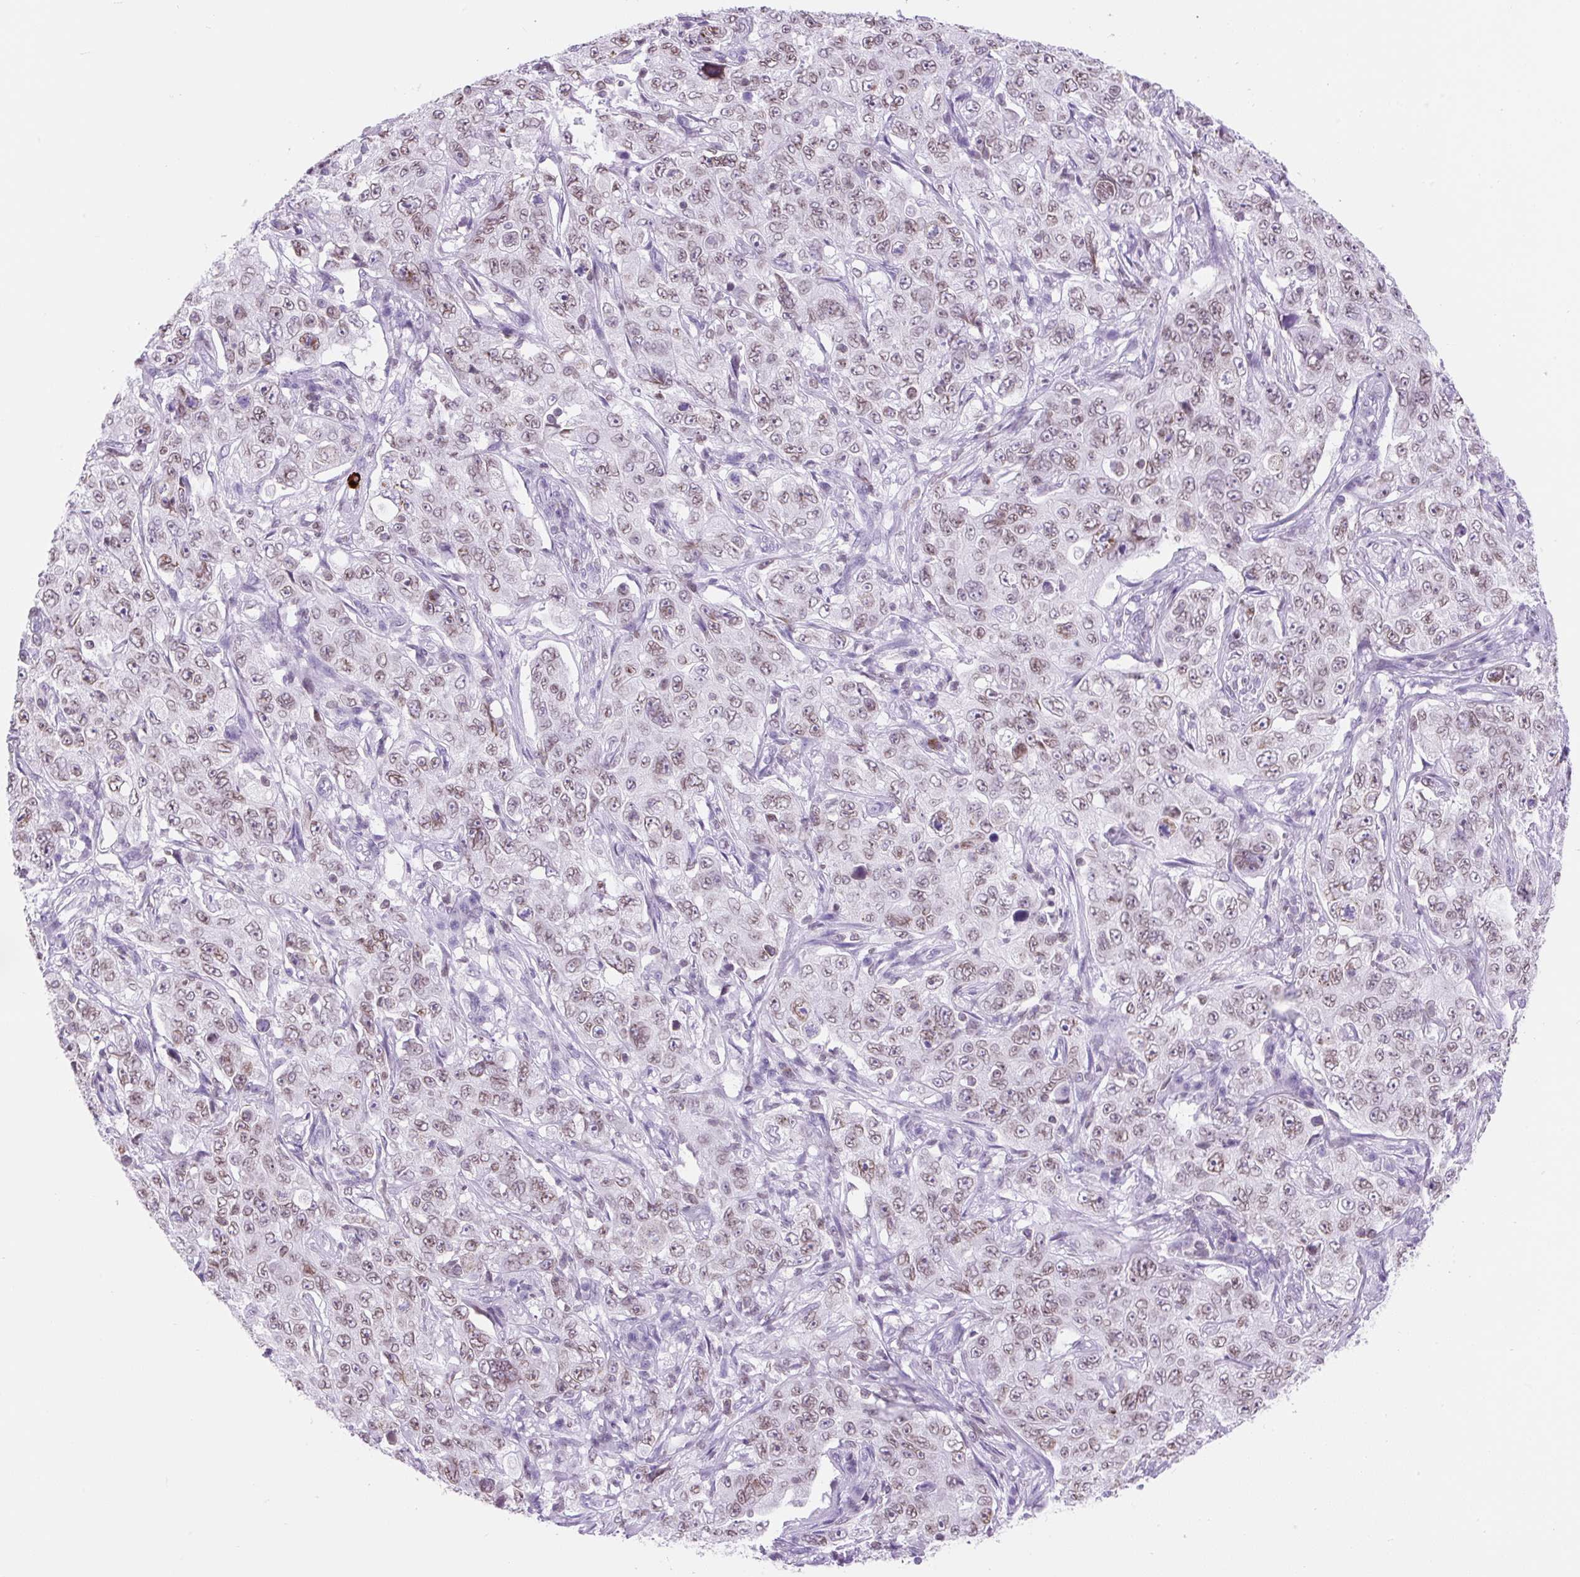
{"staining": {"intensity": "weak", "quantity": ">75%", "location": "cytoplasmic/membranous,nuclear"}, "tissue": "pancreatic cancer", "cell_type": "Tumor cells", "image_type": "cancer", "snomed": [{"axis": "morphology", "description": "Adenocarcinoma, NOS"}, {"axis": "topography", "description": "Pancreas"}], "caption": "Immunohistochemistry (IHC) micrograph of human pancreatic adenocarcinoma stained for a protein (brown), which shows low levels of weak cytoplasmic/membranous and nuclear expression in approximately >75% of tumor cells.", "gene": "VPREB1", "patient": {"sex": "male", "age": 68}}